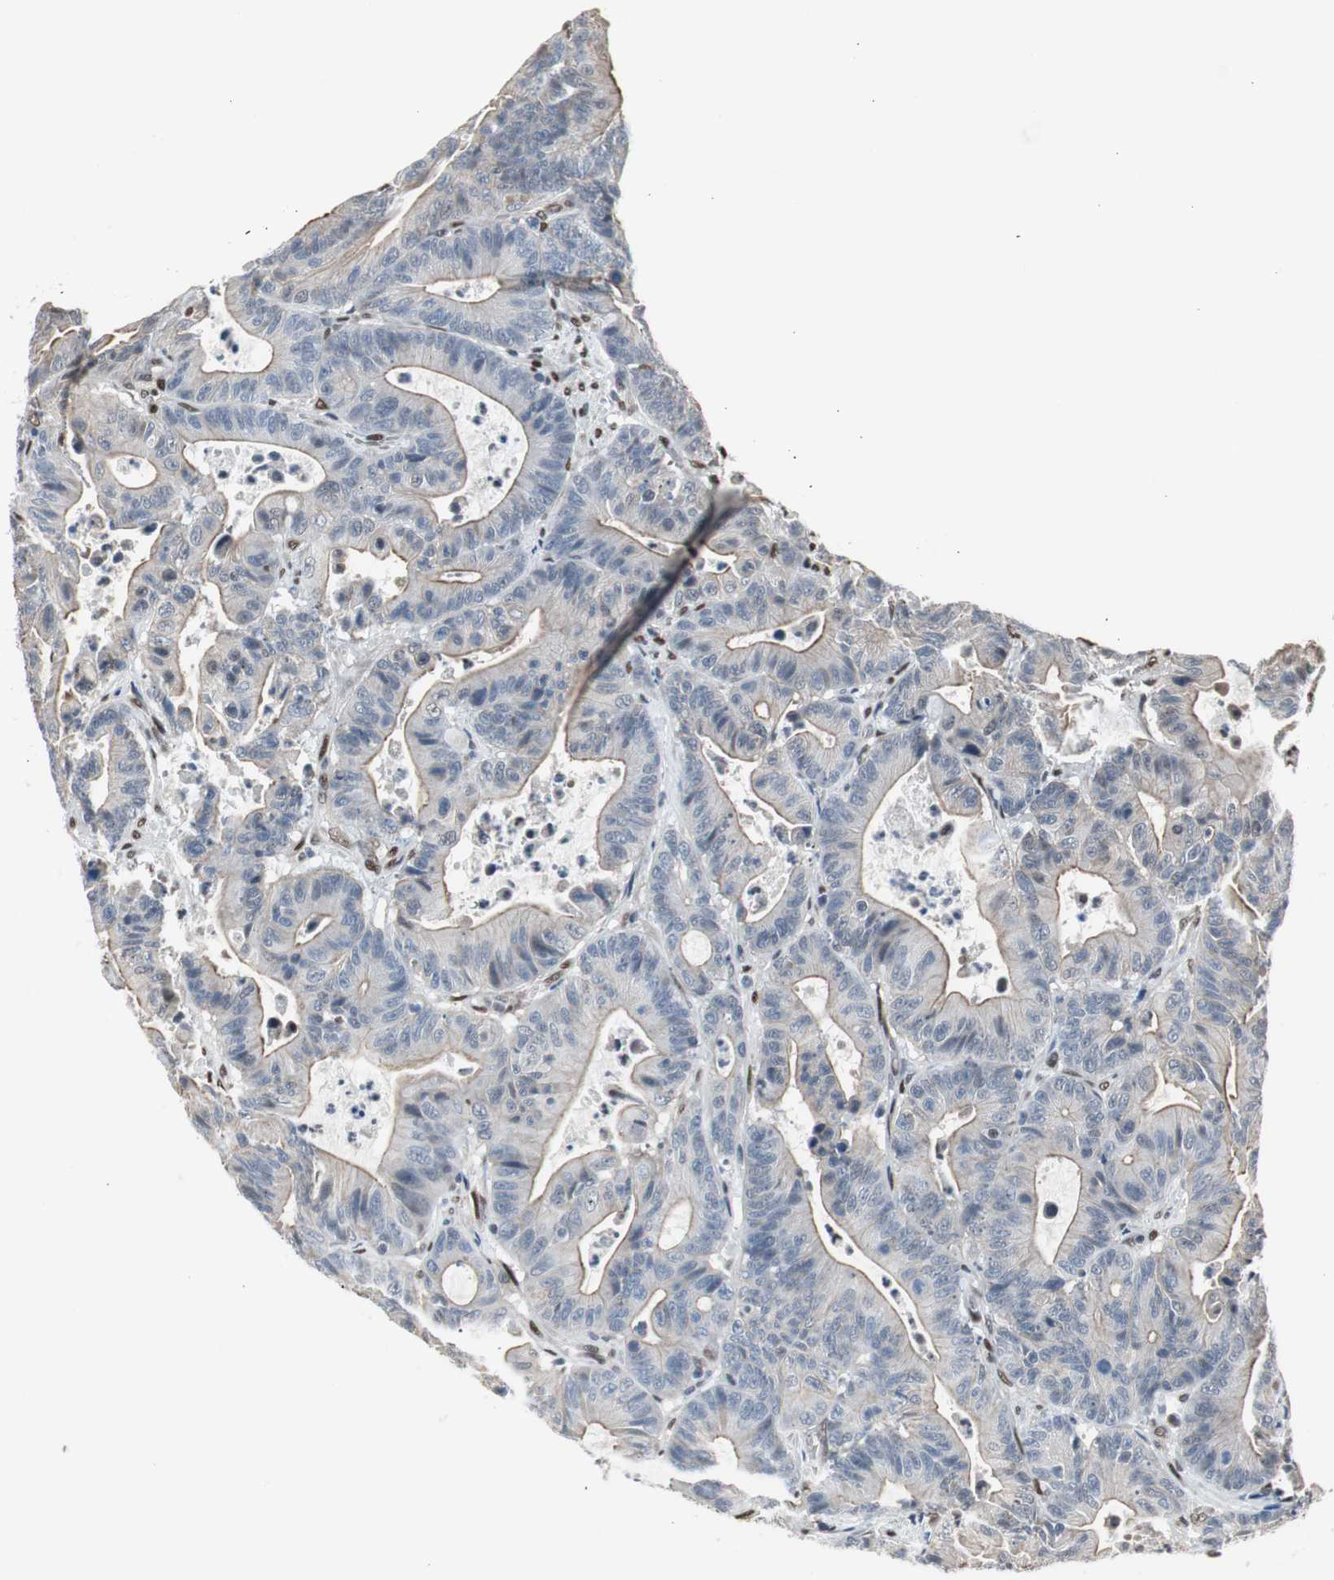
{"staining": {"intensity": "weak", "quantity": "<25%", "location": "cytoplasmic/membranous,nuclear"}, "tissue": "colorectal cancer", "cell_type": "Tumor cells", "image_type": "cancer", "snomed": [{"axis": "morphology", "description": "Adenocarcinoma, NOS"}, {"axis": "topography", "description": "Colon"}], "caption": "Immunohistochemical staining of colorectal cancer (adenocarcinoma) exhibits no significant staining in tumor cells. (DAB immunohistochemistry with hematoxylin counter stain).", "gene": "PML", "patient": {"sex": "female", "age": 84}}